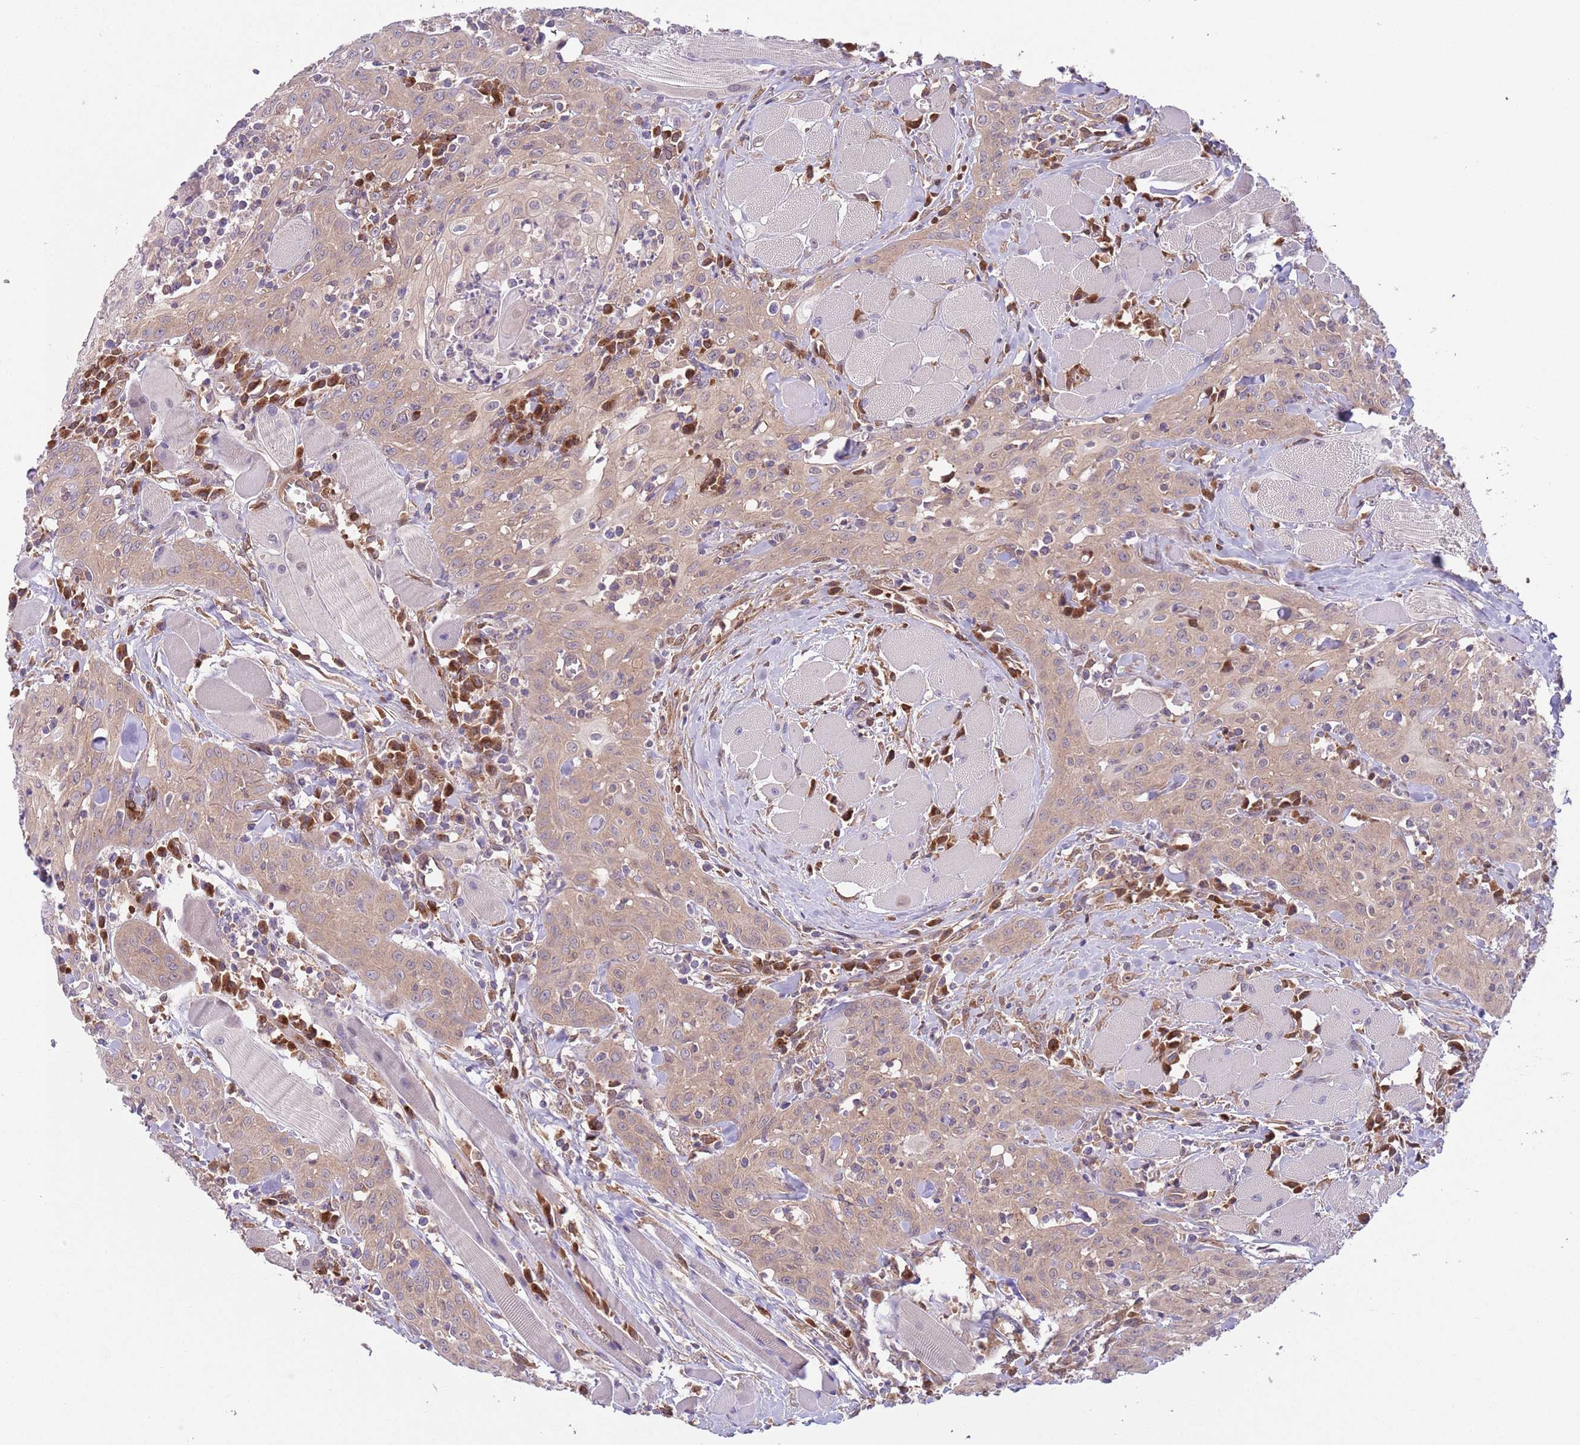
{"staining": {"intensity": "weak", "quantity": ">75%", "location": "cytoplasmic/membranous"}, "tissue": "head and neck cancer", "cell_type": "Tumor cells", "image_type": "cancer", "snomed": [{"axis": "morphology", "description": "Squamous cell carcinoma, NOS"}, {"axis": "topography", "description": "Oral tissue"}, {"axis": "topography", "description": "Head-Neck"}], "caption": "Squamous cell carcinoma (head and neck) was stained to show a protein in brown. There is low levels of weak cytoplasmic/membranous positivity in about >75% of tumor cells.", "gene": "COPE", "patient": {"sex": "female", "age": 70}}